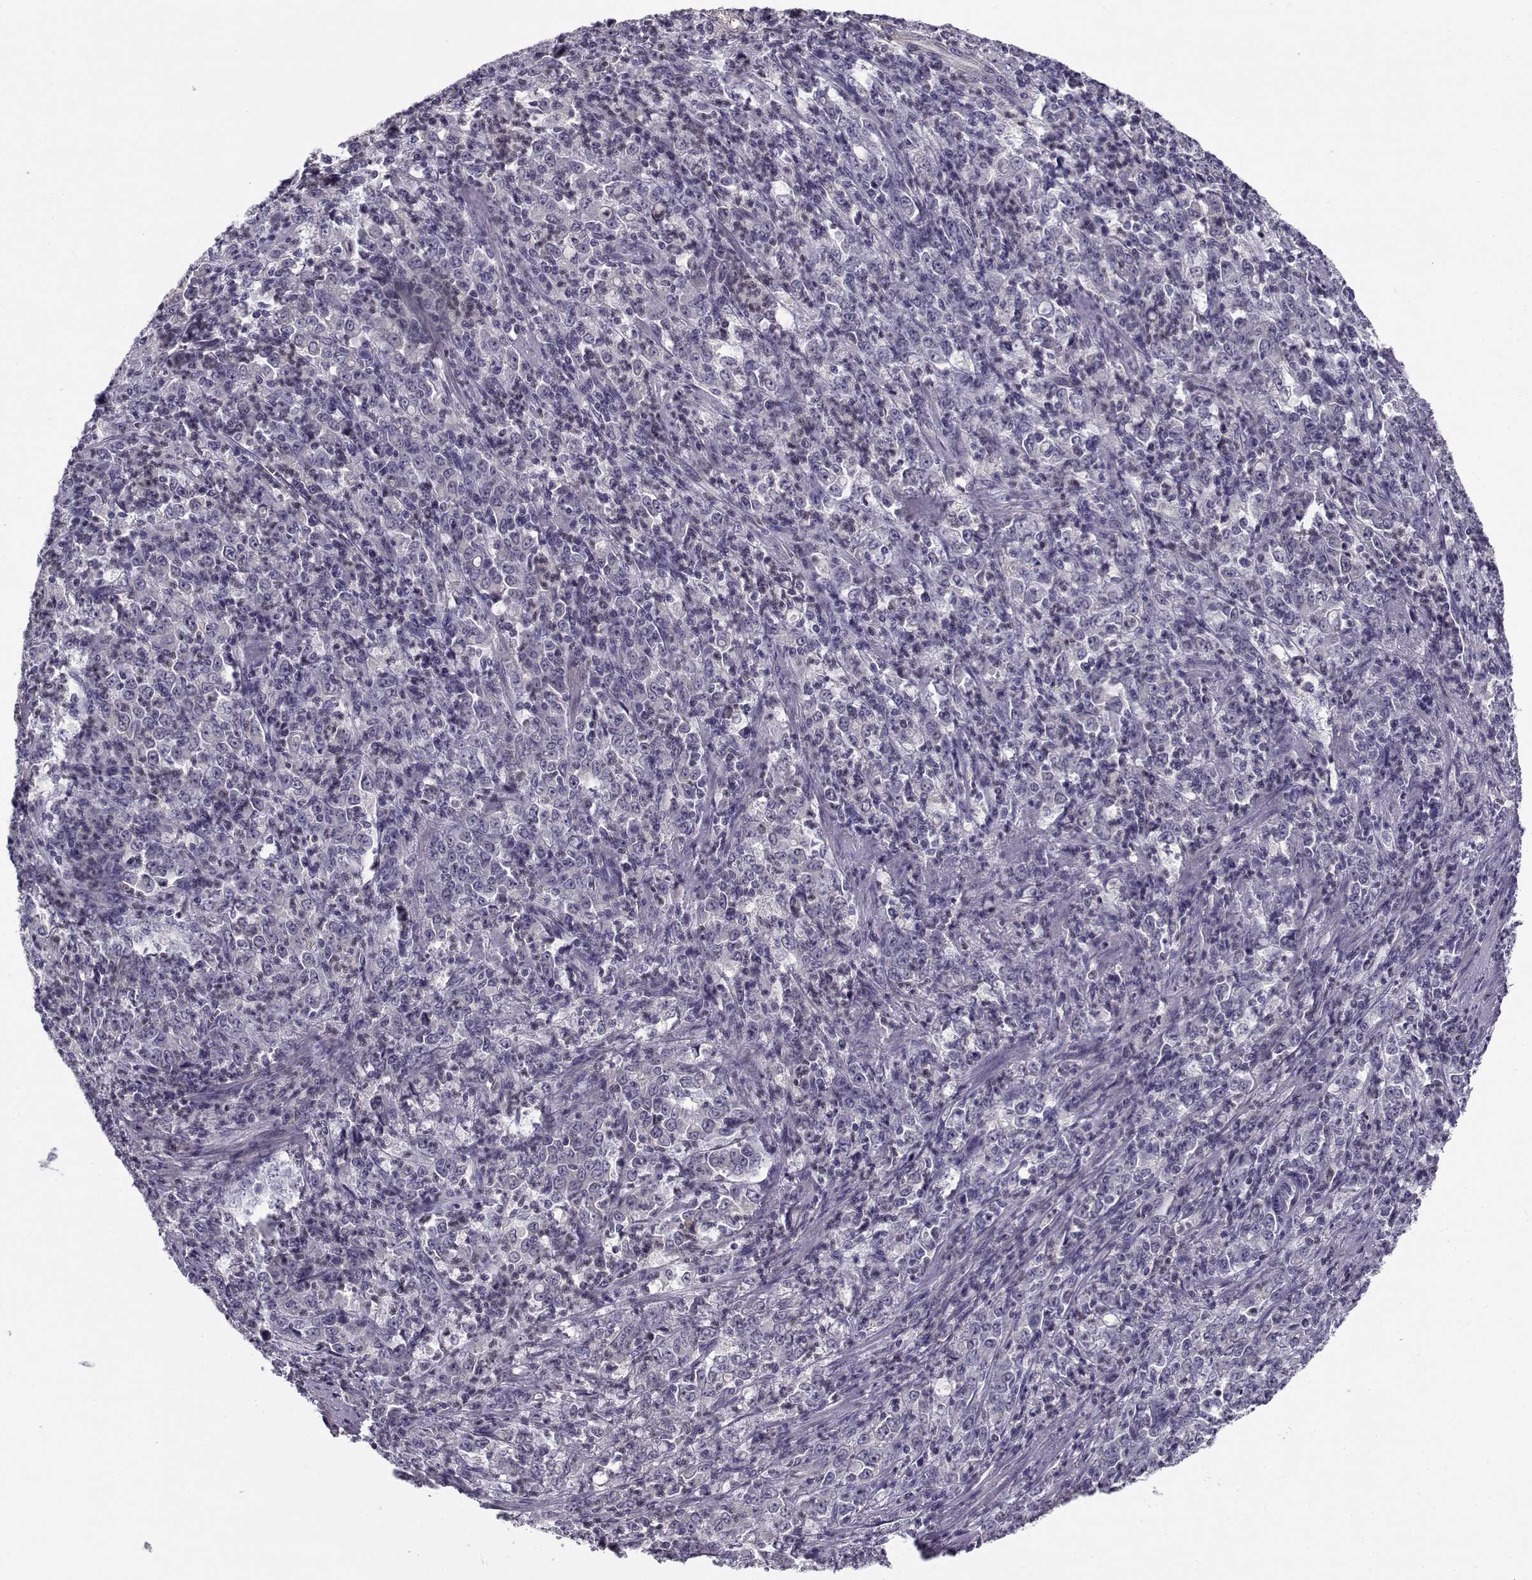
{"staining": {"intensity": "negative", "quantity": "none", "location": "none"}, "tissue": "stomach cancer", "cell_type": "Tumor cells", "image_type": "cancer", "snomed": [{"axis": "morphology", "description": "Adenocarcinoma, NOS"}, {"axis": "topography", "description": "Stomach, lower"}], "caption": "The histopathology image displays no staining of tumor cells in stomach cancer. (DAB (3,3'-diaminobenzidine) IHC visualized using brightfield microscopy, high magnification).", "gene": "DDX25", "patient": {"sex": "female", "age": 71}}